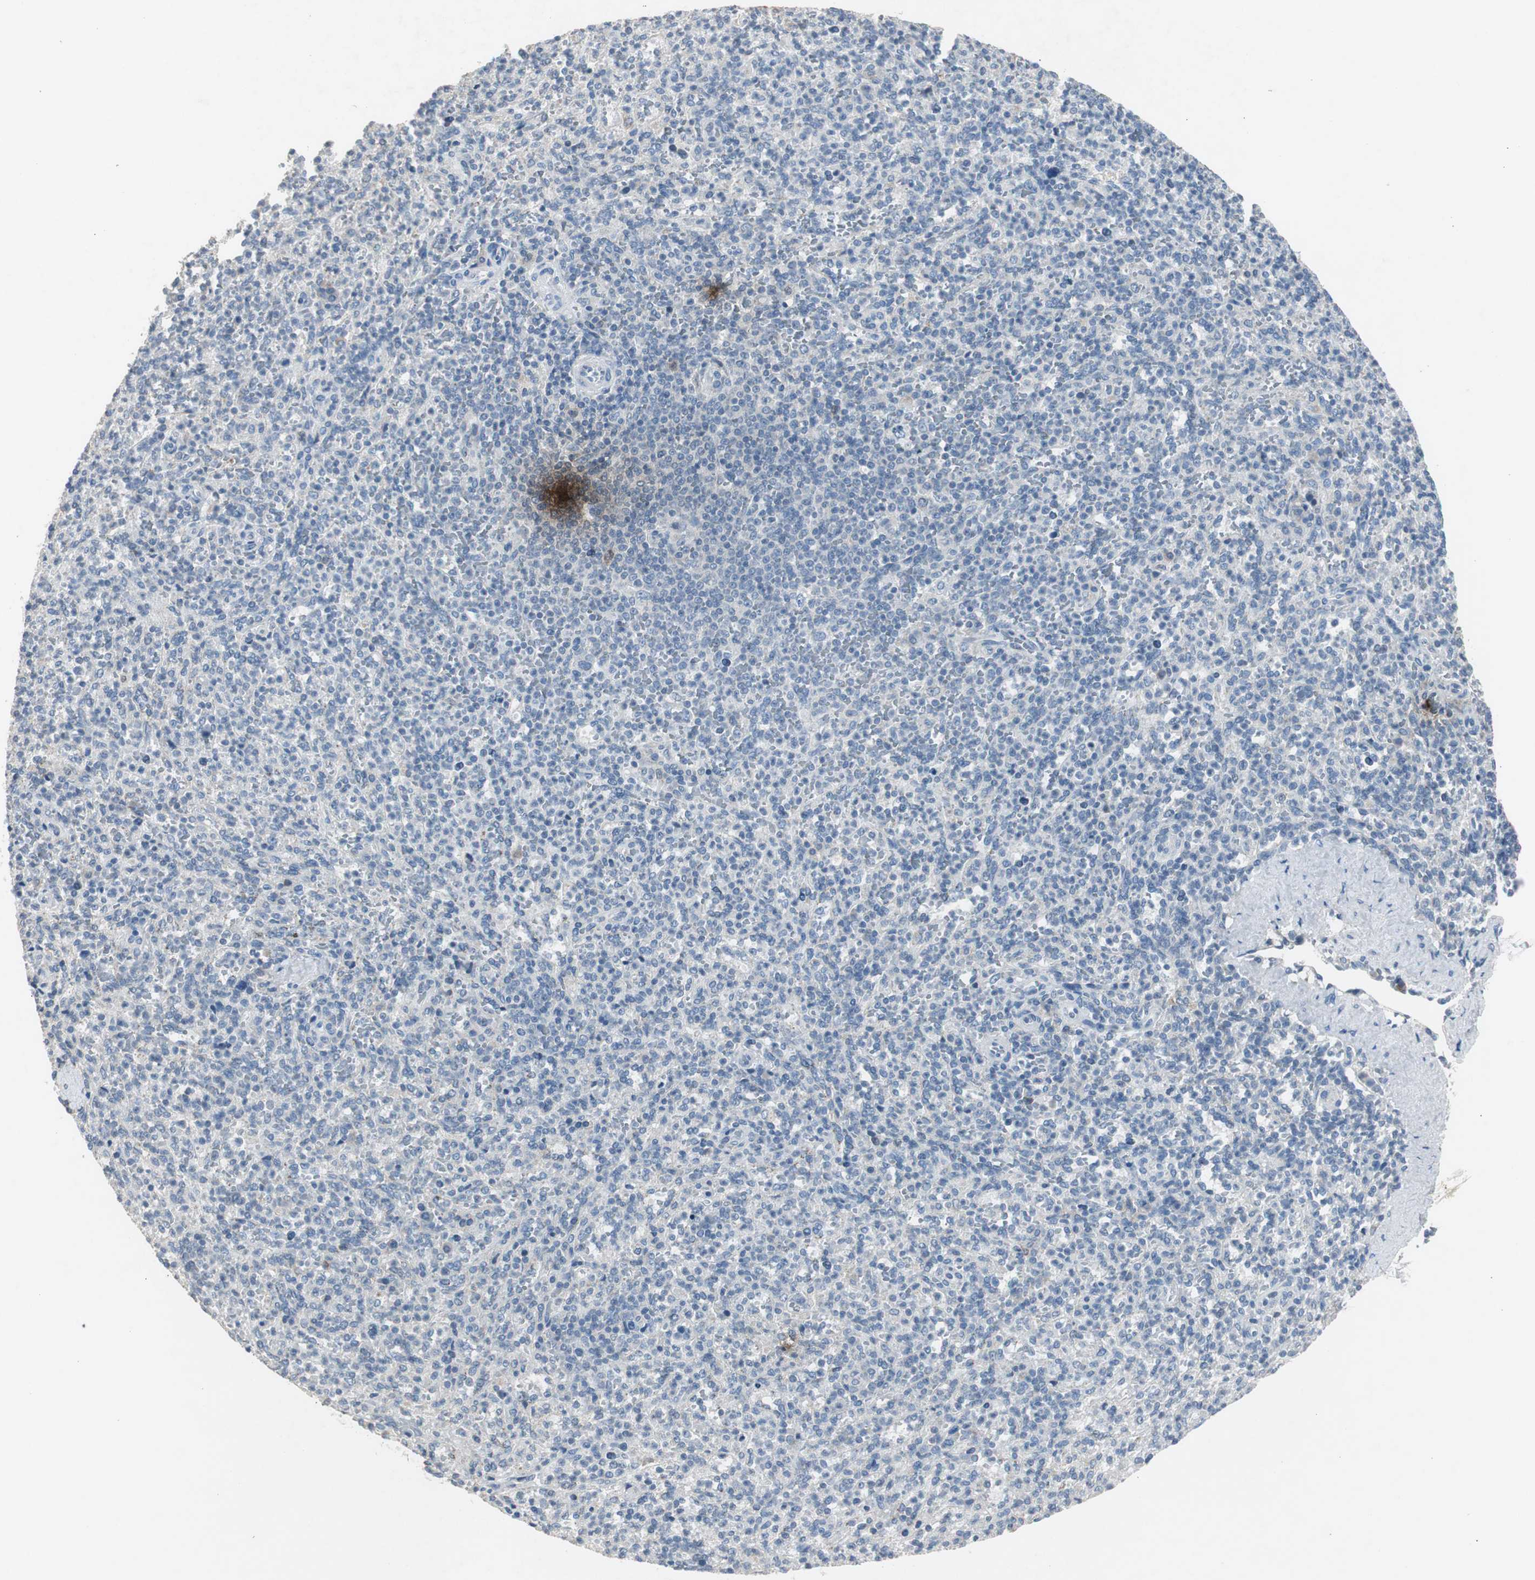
{"staining": {"intensity": "negative", "quantity": "none", "location": "none"}, "tissue": "spleen", "cell_type": "Cells in red pulp", "image_type": "normal", "snomed": [{"axis": "morphology", "description": "Normal tissue, NOS"}, {"axis": "topography", "description": "Spleen"}], "caption": "IHC photomicrograph of unremarkable human spleen stained for a protein (brown), which displays no positivity in cells in red pulp.", "gene": "TK1", "patient": {"sex": "male", "age": 36}}